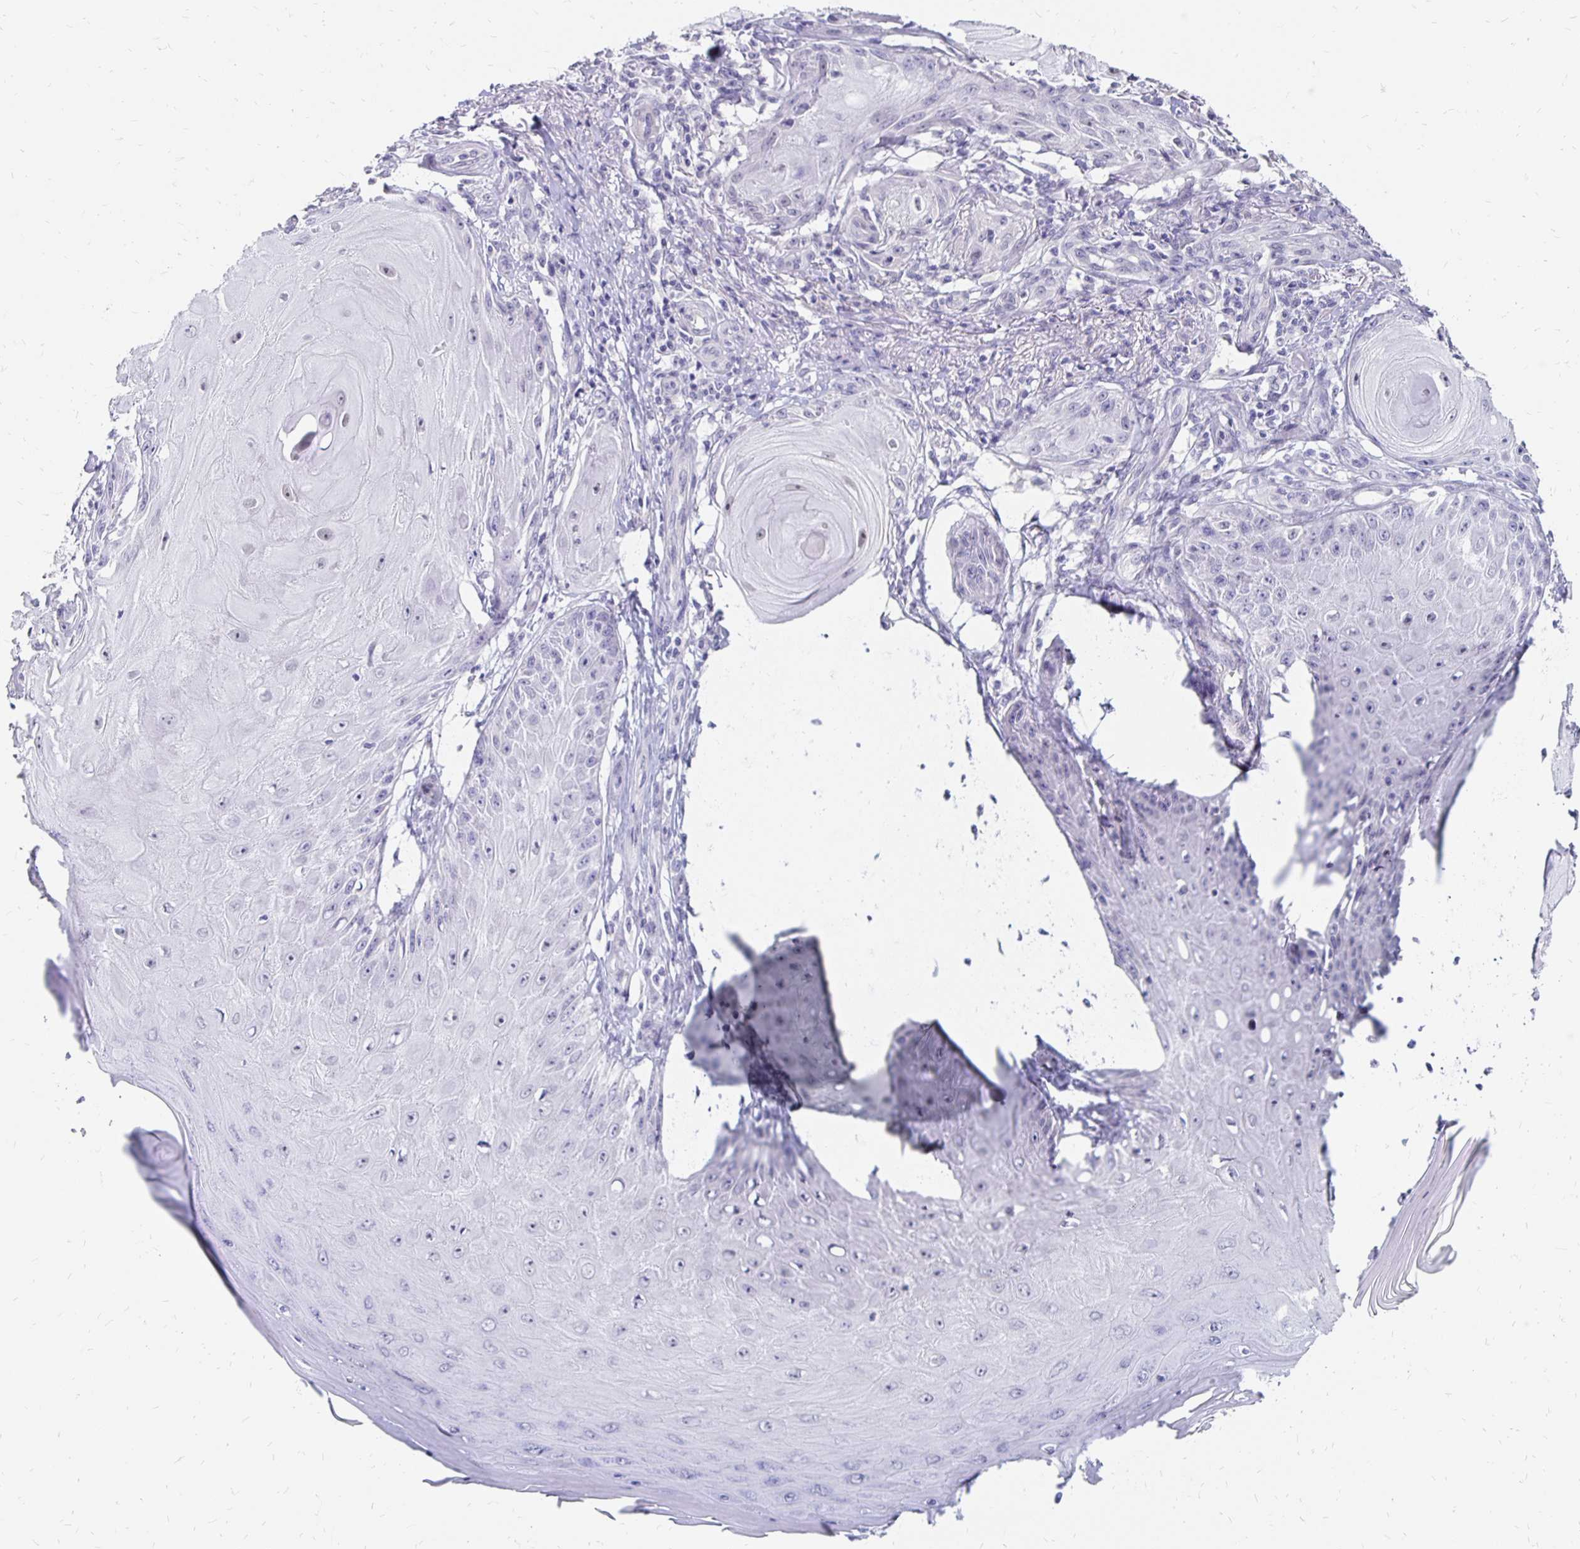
{"staining": {"intensity": "weak", "quantity": "<25%", "location": "nuclear"}, "tissue": "skin cancer", "cell_type": "Tumor cells", "image_type": "cancer", "snomed": [{"axis": "morphology", "description": "Squamous cell carcinoma, NOS"}, {"axis": "topography", "description": "Skin"}], "caption": "Tumor cells show no significant expression in skin cancer (squamous cell carcinoma).", "gene": "ATOSB", "patient": {"sex": "female", "age": 77}}